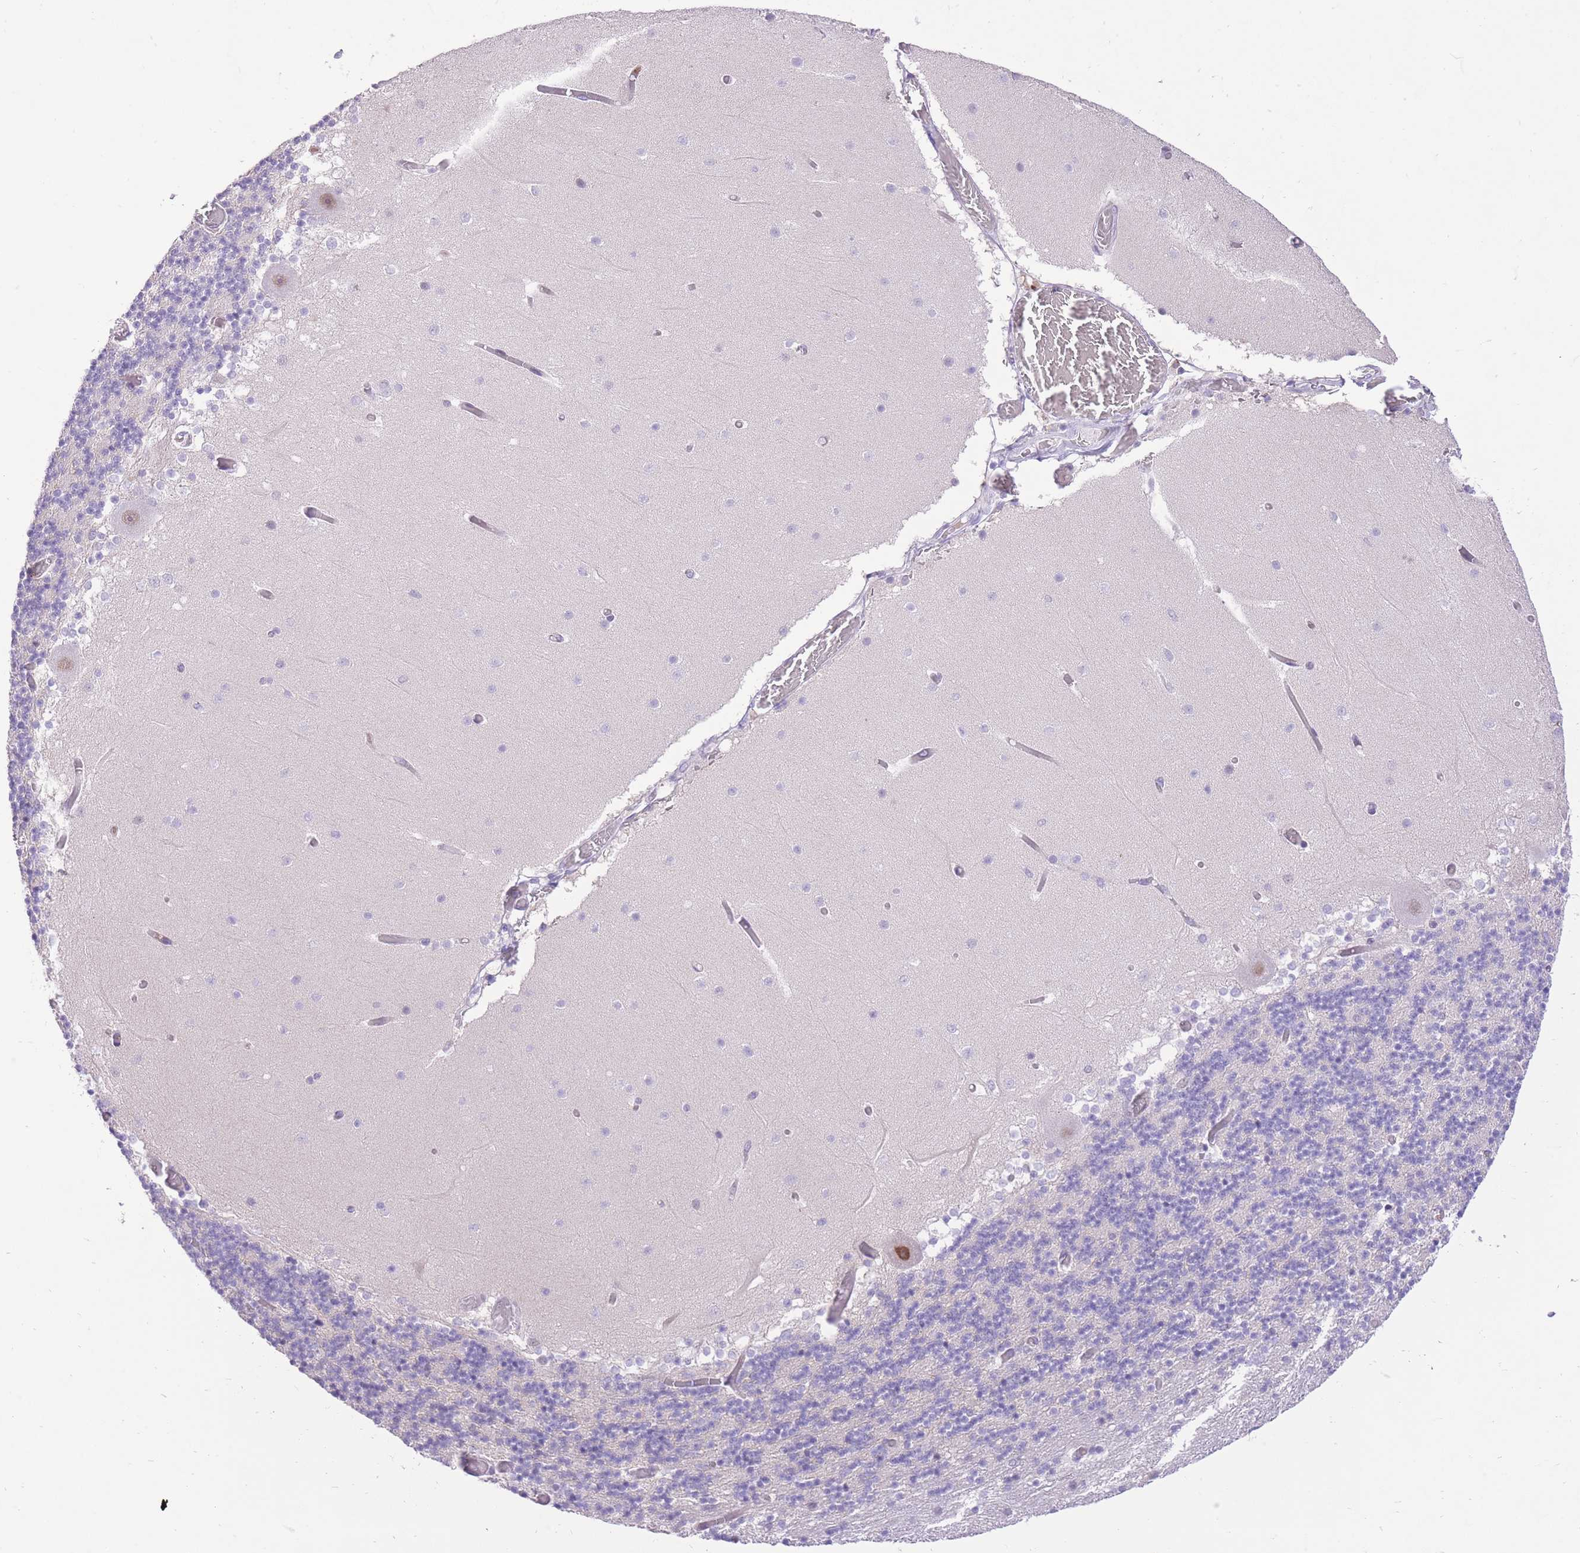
{"staining": {"intensity": "negative", "quantity": "none", "location": "none"}, "tissue": "cerebellum", "cell_type": "Cells in granular layer", "image_type": "normal", "snomed": [{"axis": "morphology", "description": "Normal tissue, NOS"}, {"axis": "topography", "description": "Cerebellum"}], "caption": "The histopathology image exhibits no staining of cells in granular layer in normal cerebellum. (DAB (3,3'-diaminobenzidine) immunohistochemistry with hematoxylin counter stain).", "gene": "MEIS3", "patient": {"sex": "female", "age": 28}}